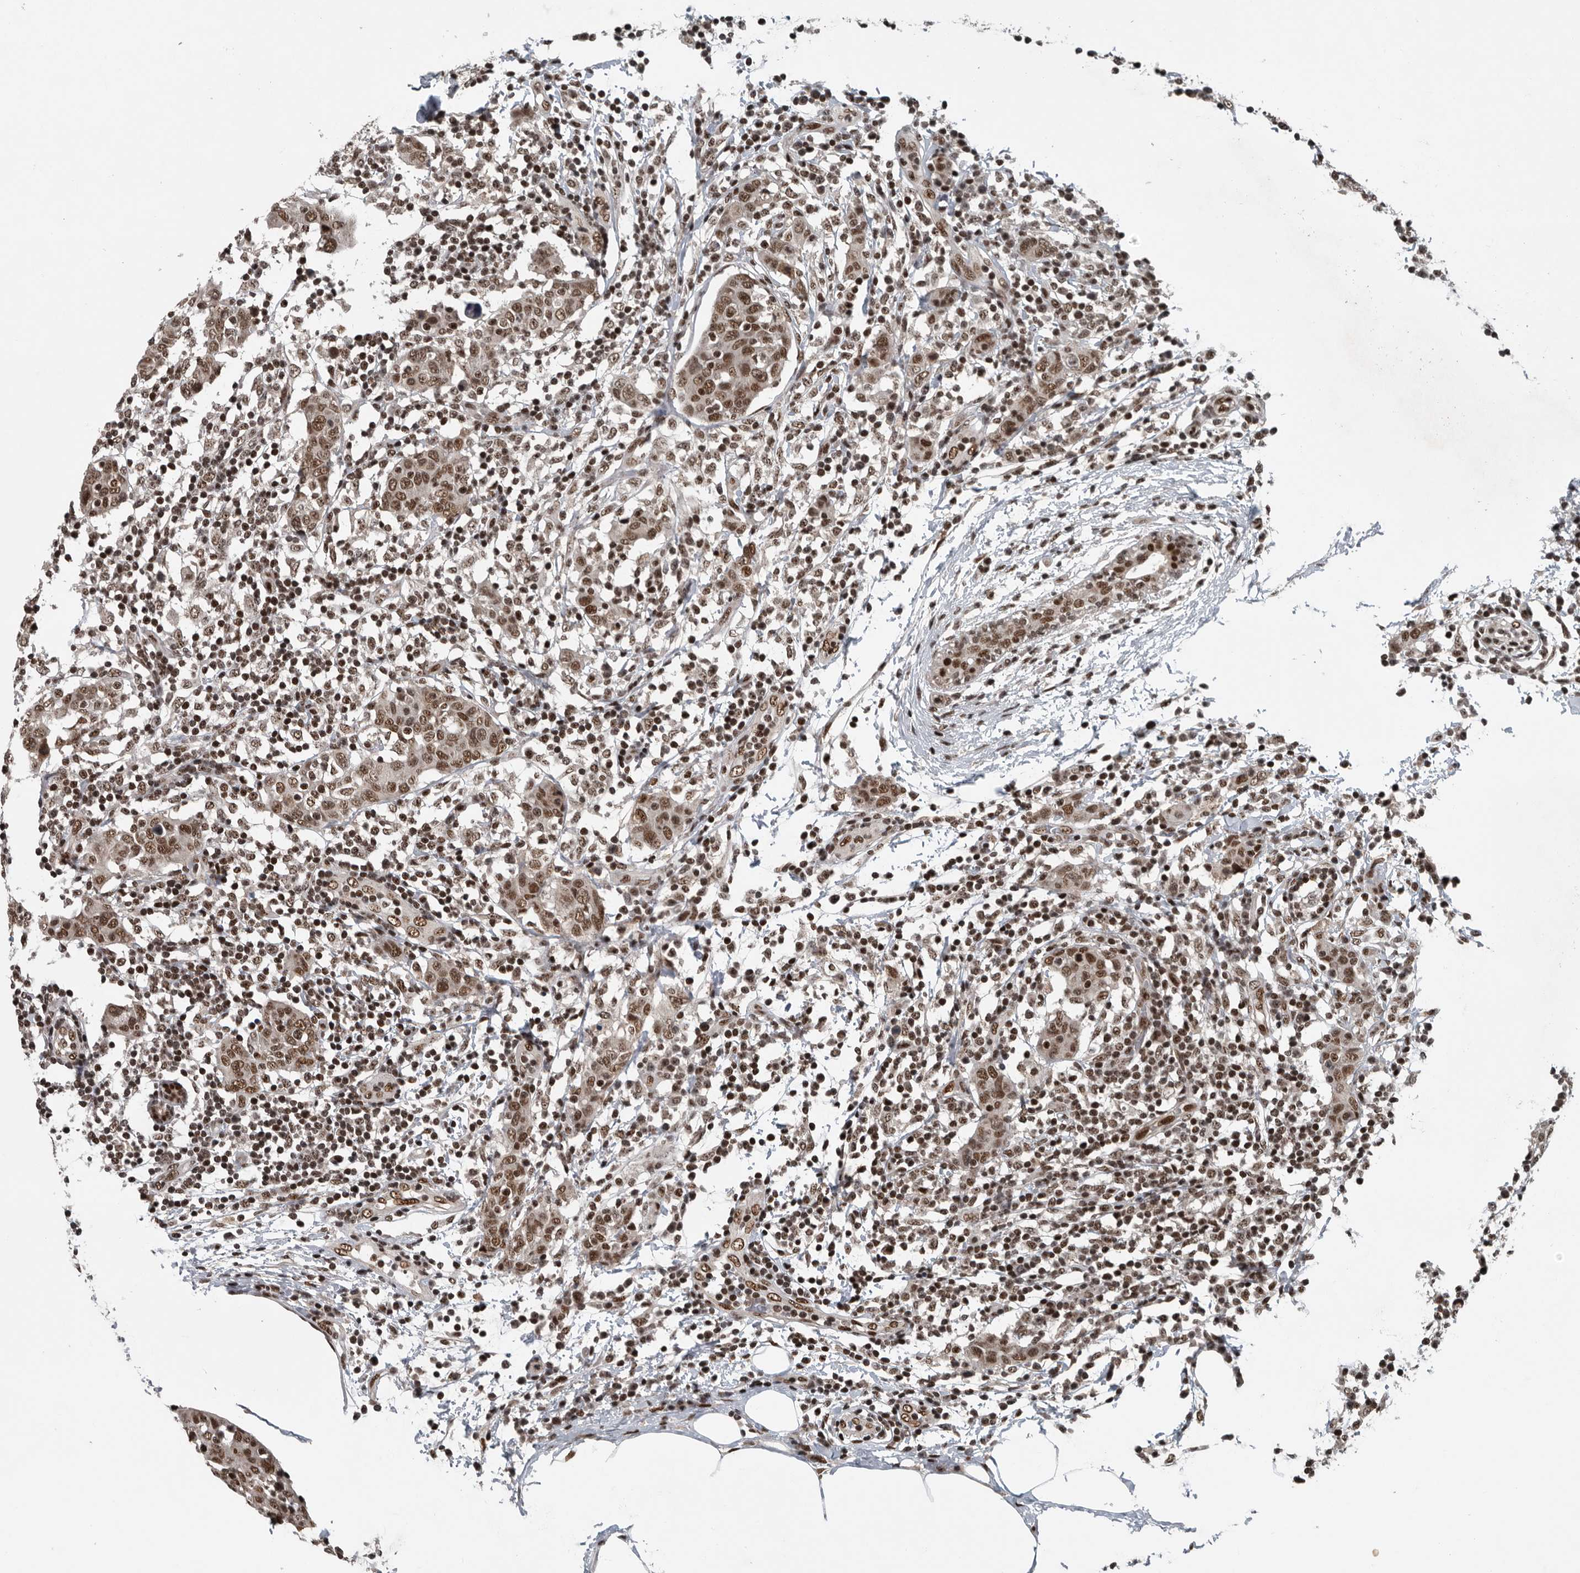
{"staining": {"intensity": "moderate", "quantity": ">75%", "location": "nuclear"}, "tissue": "breast cancer", "cell_type": "Tumor cells", "image_type": "cancer", "snomed": [{"axis": "morphology", "description": "Normal tissue, NOS"}, {"axis": "morphology", "description": "Duct carcinoma"}, {"axis": "topography", "description": "Breast"}], "caption": "Immunohistochemistry photomicrograph of breast cancer stained for a protein (brown), which exhibits medium levels of moderate nuclear staining in approximately >75% of tumor cells.", "gene": "SENP7", "patient": {"sex": "female", "age": 37}}